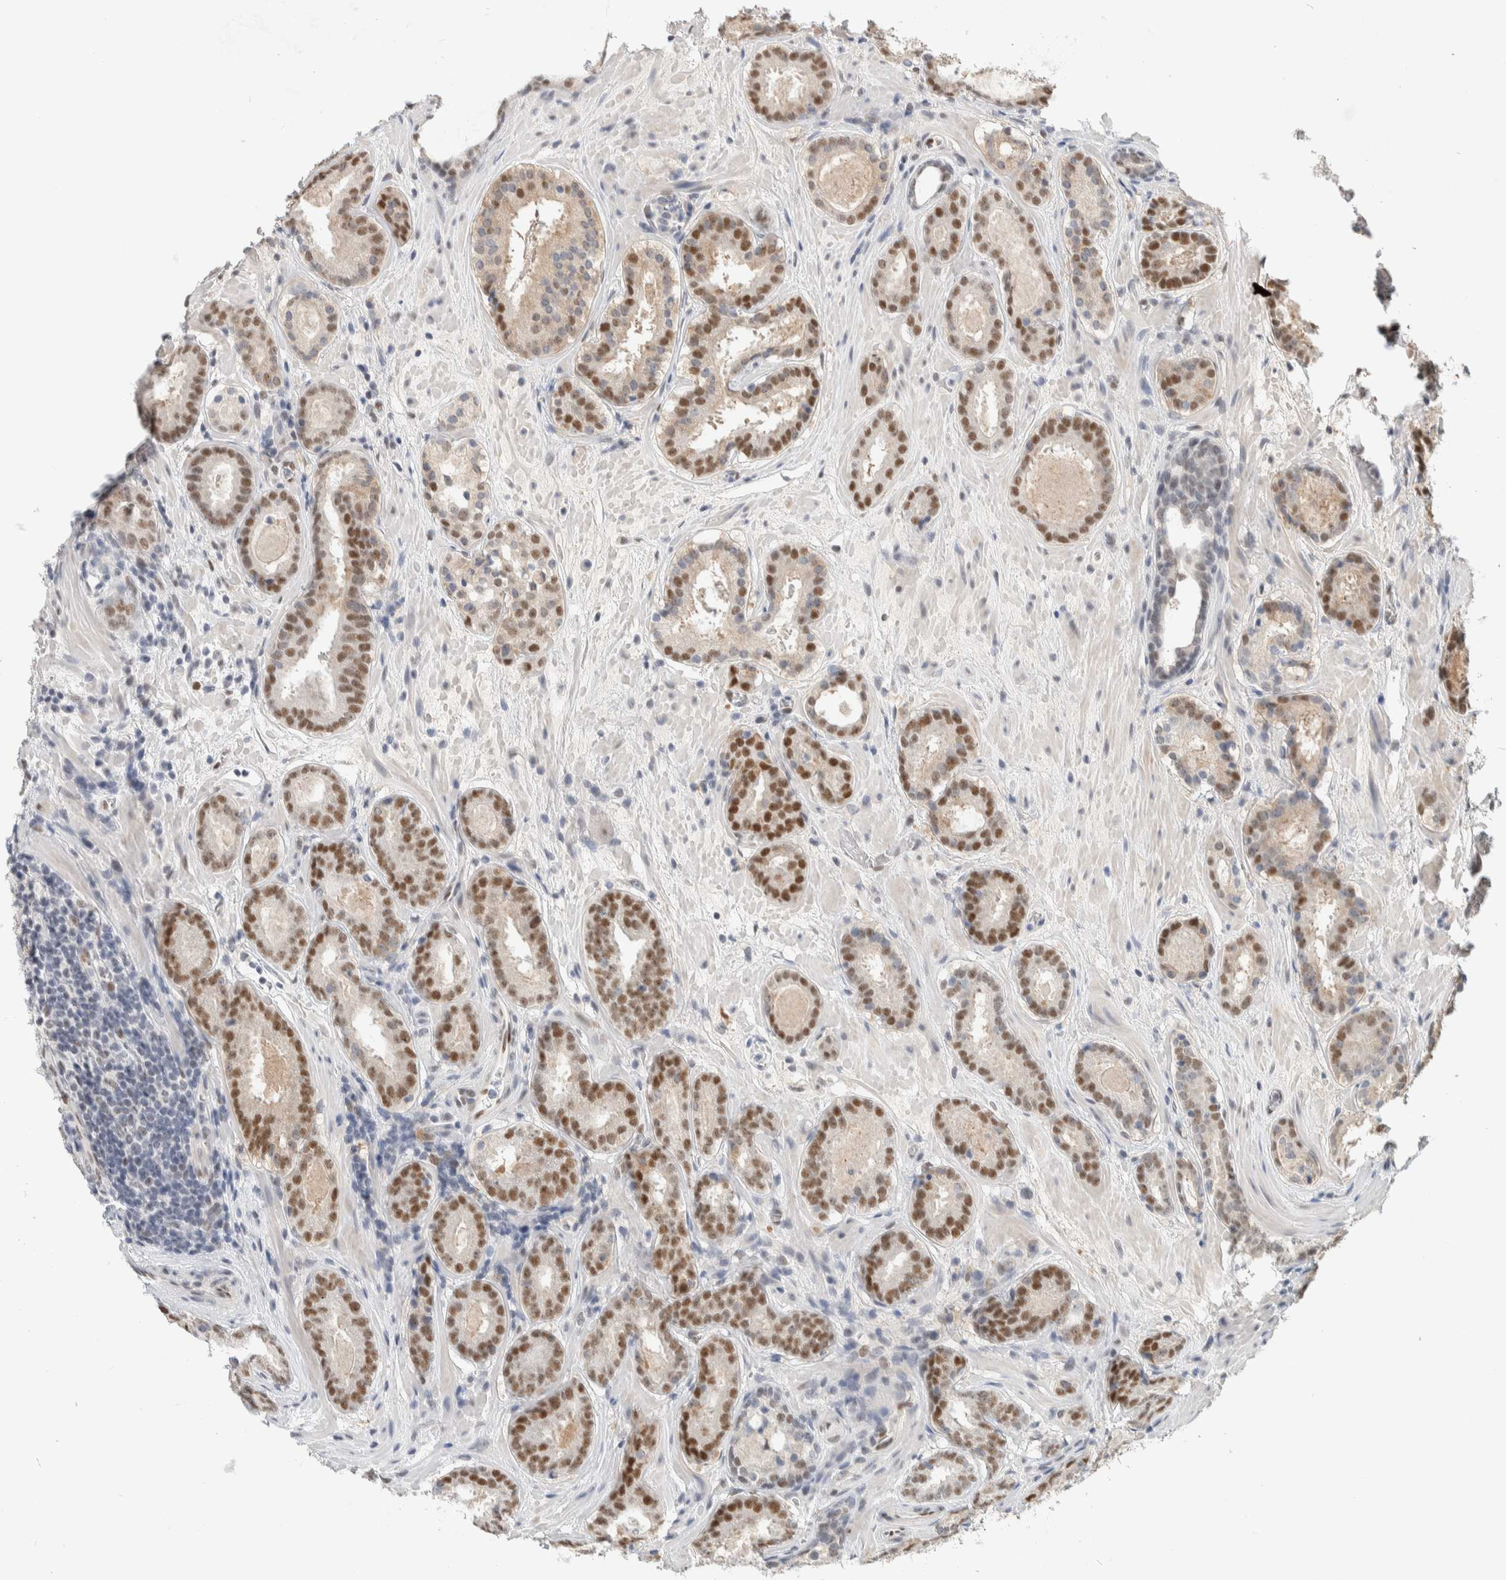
{"staining": {"intensity": "moderate", "quantity": ">75%", "location": "nuclear"}, "tissue": "prostate cancer", "cell_type": "Tumor cells", "image_type": "cancer", "snomed": [{"axis": "morphology", "description": "Adenocarcinoma, Low grade"}, {"axis": "topography", "description": "Prostate"}], "caption": "About >75% of tumor cells in adenocarcinoma (low-grade) (prostate) reveal moderate nuclear protein staining as visualized by brown immunohistochemical staining.", "gene": "PUS7", "patient": {"sex": "male", "age": 69}}